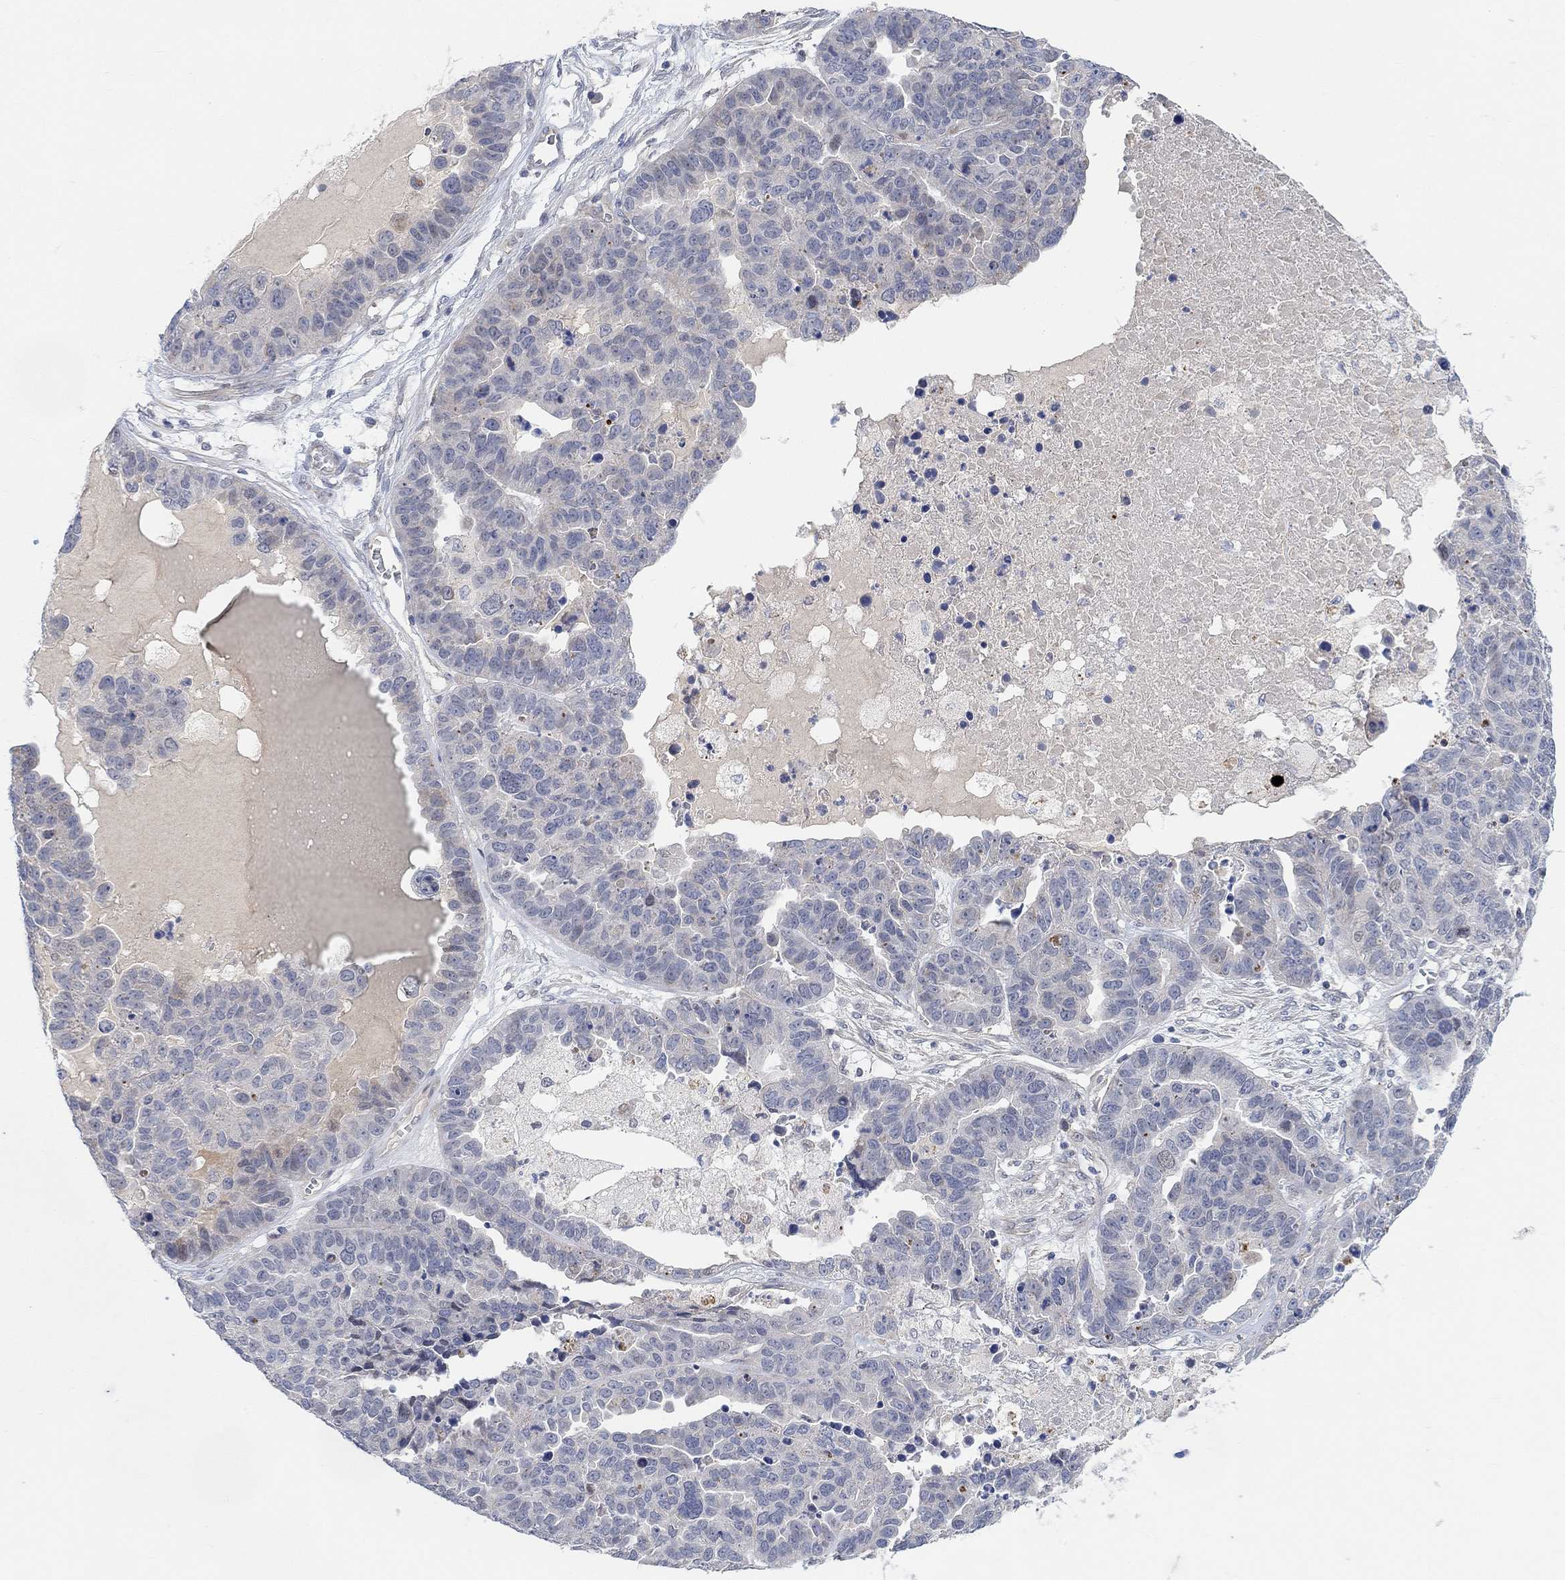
{"staining": {"intensity": "negative", "quantity": "none", "location": "none"}, "tissue": "ovarian cancer", "cell_type": "Tumor cells", "image_type": "cancer", "snomed": [{"axis": "morphology", "description": "Cystadenocarcinoma, serous, NOS"}, {"axis": "topography", "description": "Ovary"}], "caption": "This micrograph is of serous cystadenocarcinoma (ovarian) stained with immunohistochemistry to label a protein in brown with the nuclei are counter-stained blue. There is no positivity in tumor cells. (Immunohistochemistry, brightfield microscopy, high magnification).", "gene": "HCRTR1", "patient": {"sex": "female", "age": 87}}